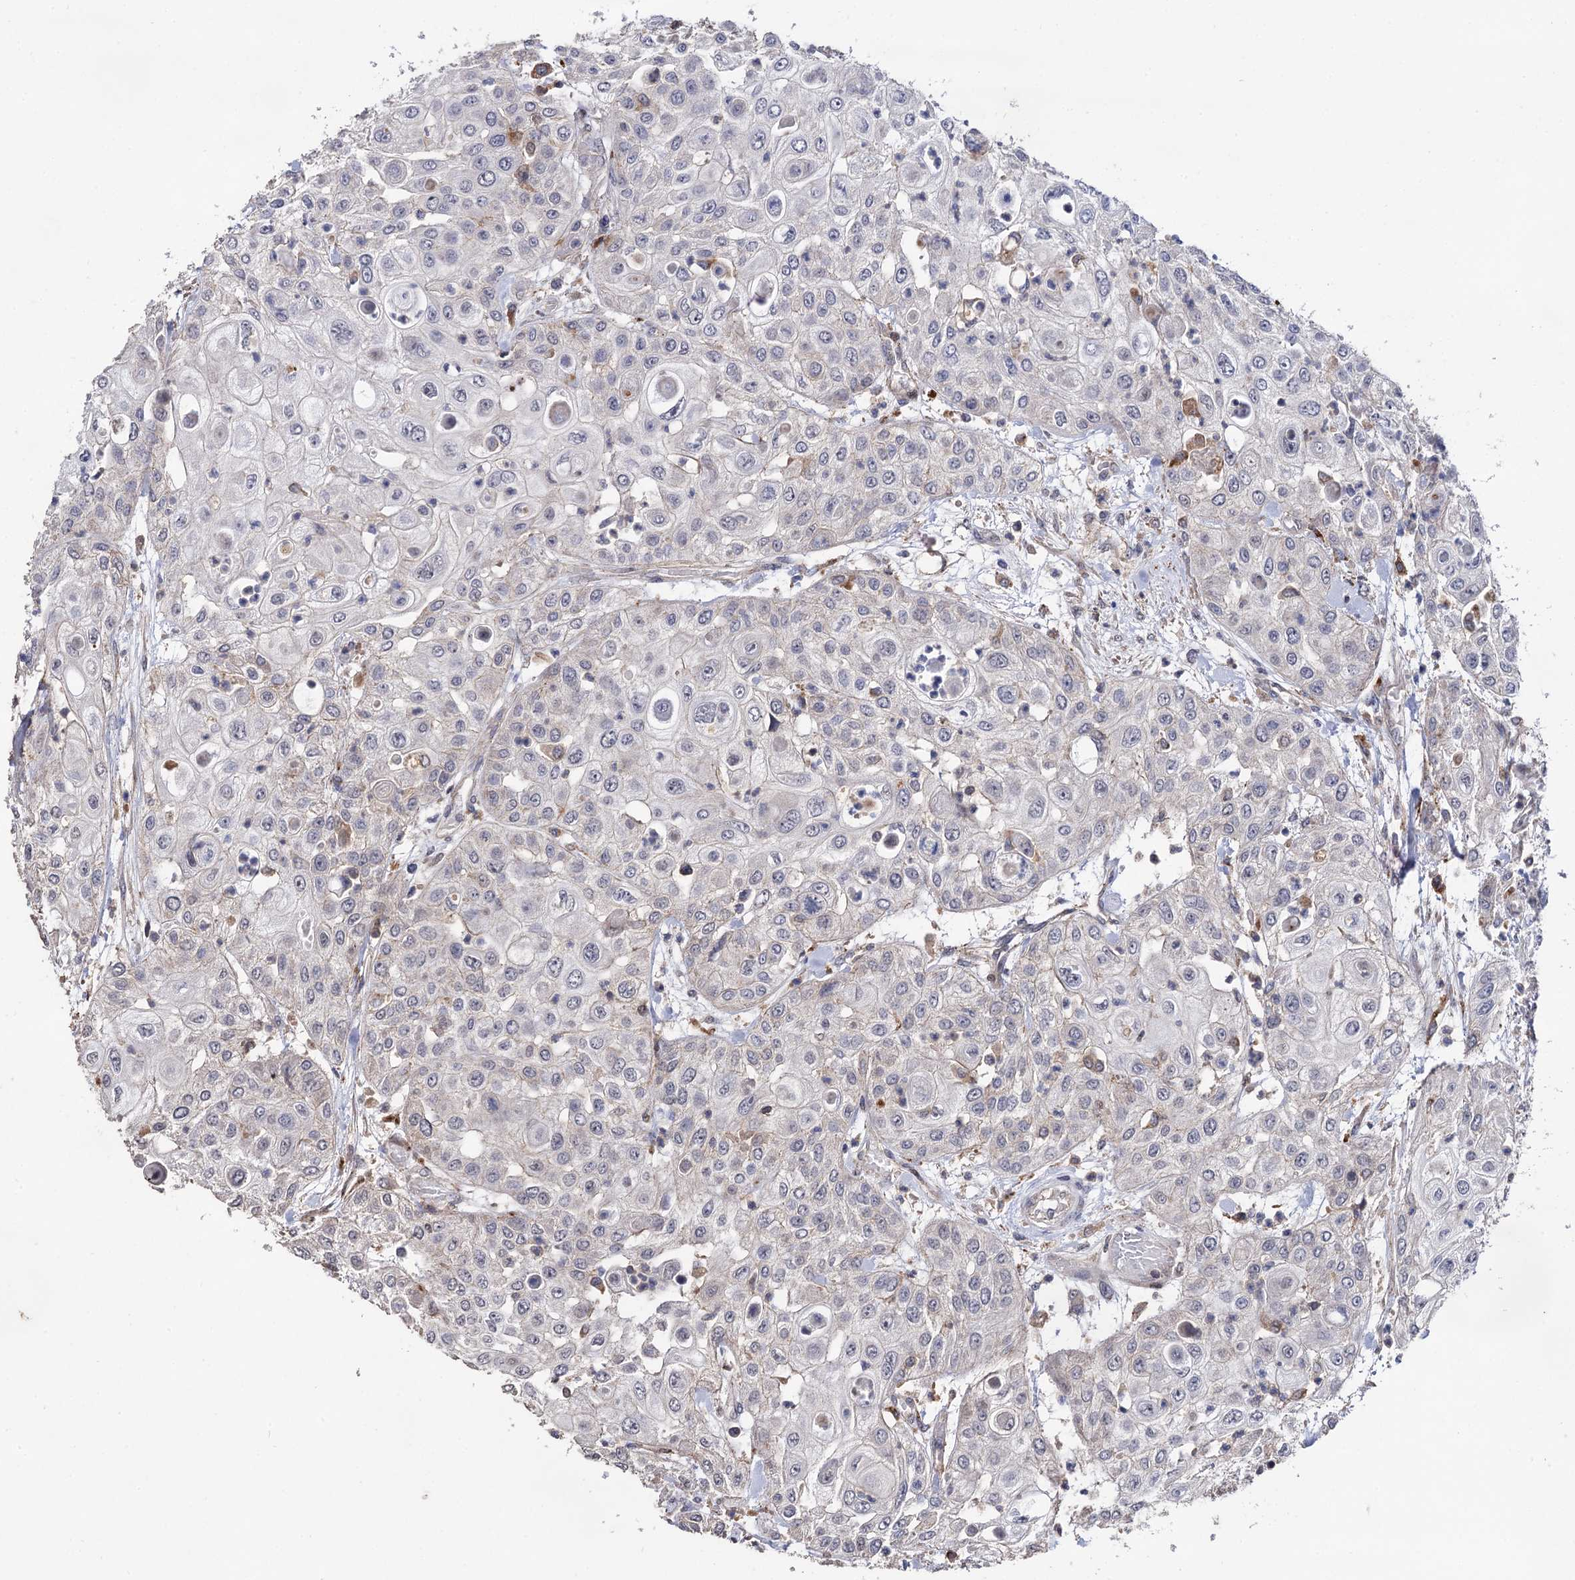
{"staining": {"intensity": "negative", "quantity": "none", "location": "none"}, "tissue": "urothelial cancer", "cell_type": "Tumor cells", "image_type": "cancer", "snomed": [{"axis": "morphology", "description": "Urothelial carcinoma, High grade"}, {"axis": "topography", "description": "Urinary bladder"}], "caption": "Immunohistochemistry (IHC) histopathology image of human urothelial cancer stained for a protein (brown), which demonstrates no expression in tumor cells.", "gene": "MICAL2", "patient": {"sex": "female", "age": 79}}